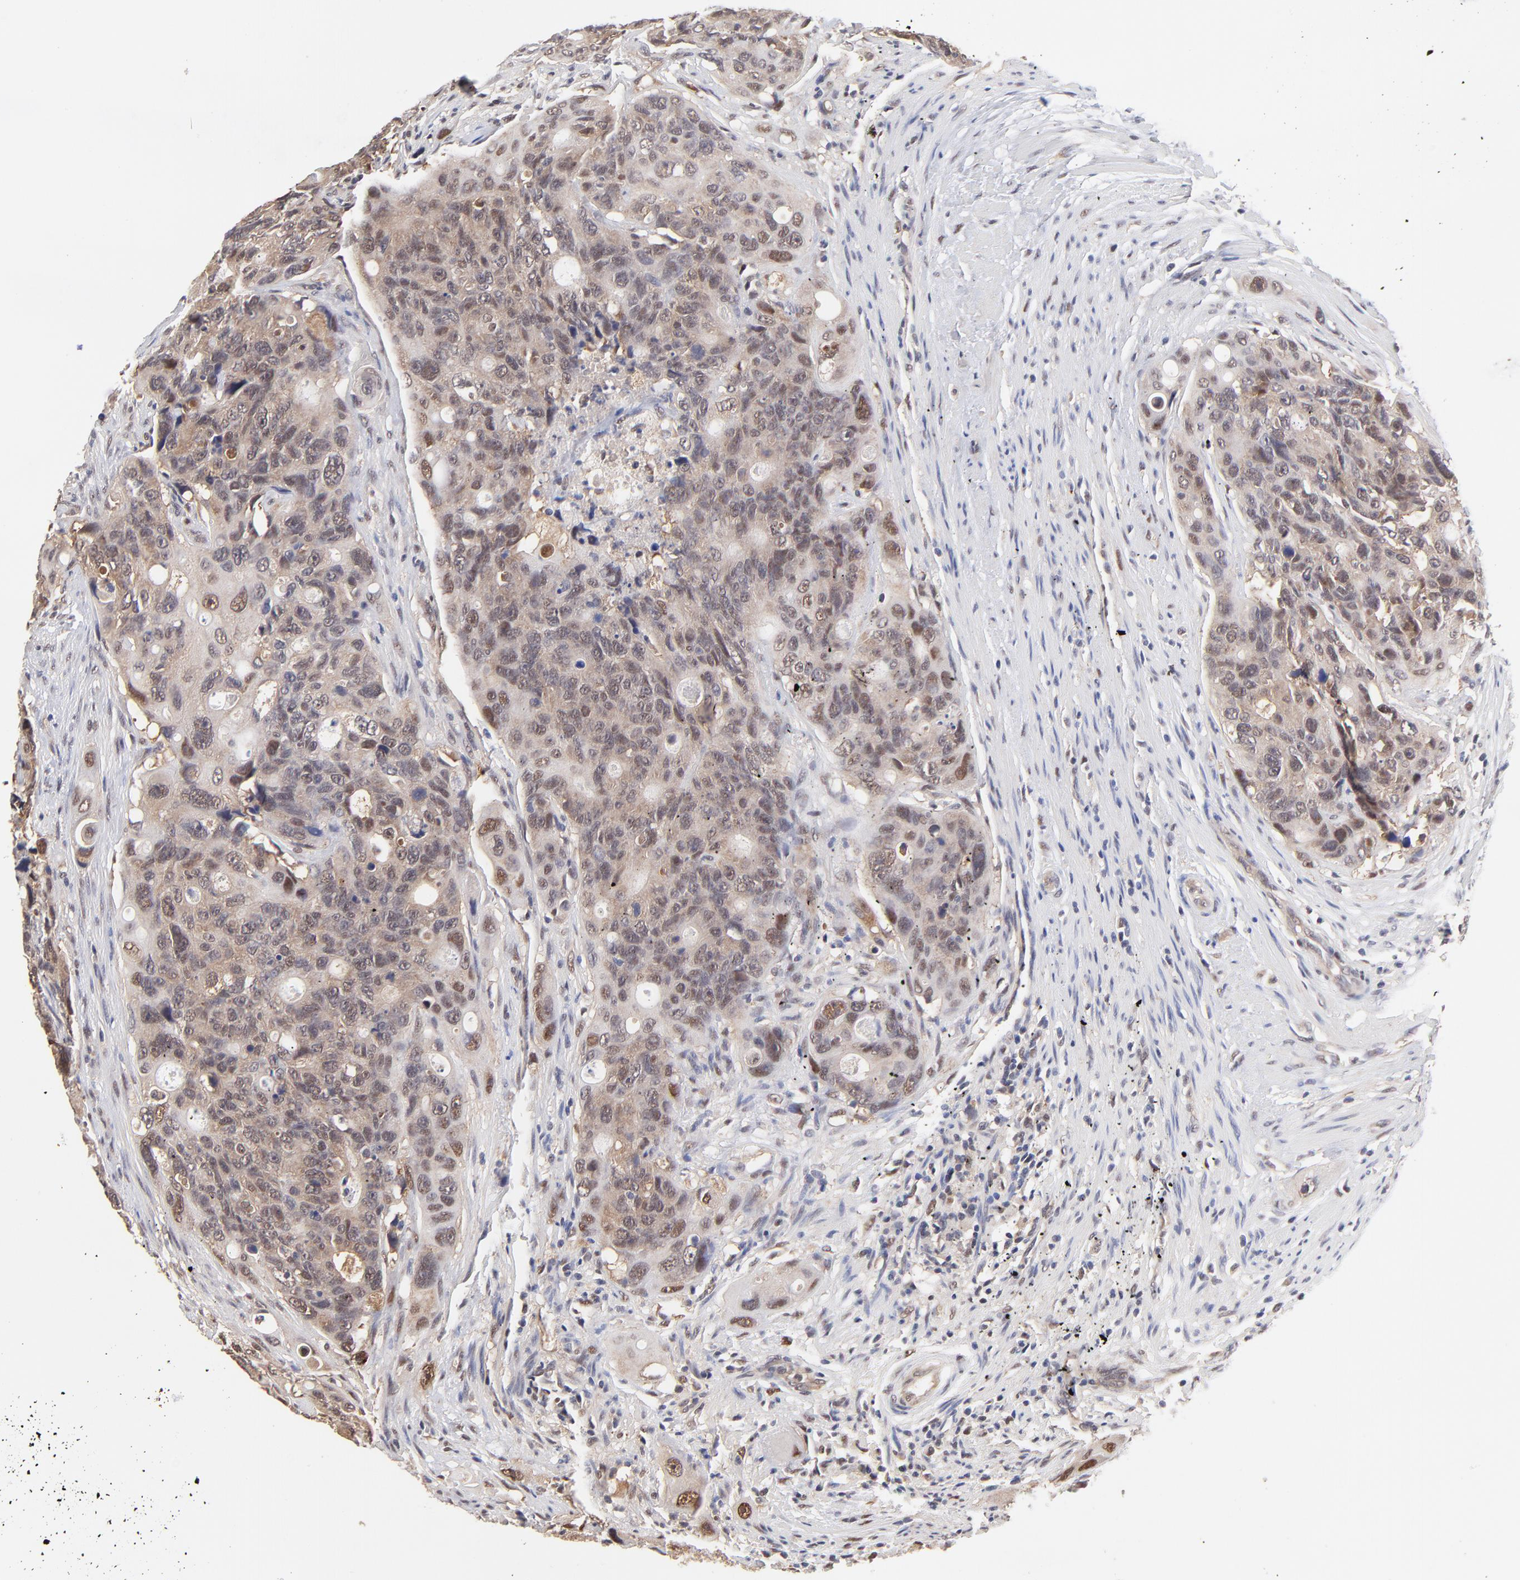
{"staining": {"intensity": "weak", "quantity": "25%-75%", "location": "cytoplasmic/membranous,nuclear"}, "tissue": "colorectal cancer", "cell_type": "Tumor cells", "image_type": "cancer", "snomed": [{"axis": "morphology", "description": "Adenocarcinoma, NOS"}, {"axis": "topography", "description": "Colon"}], "caption": "Tumor cells display low levels of weak cytoplasmic/membranous and nuclear positivity in approximately 25%-75% of cells in human colorectal cancer.", "gene": "PSMC4", "patient": {"sex": "female", "age": 57}}